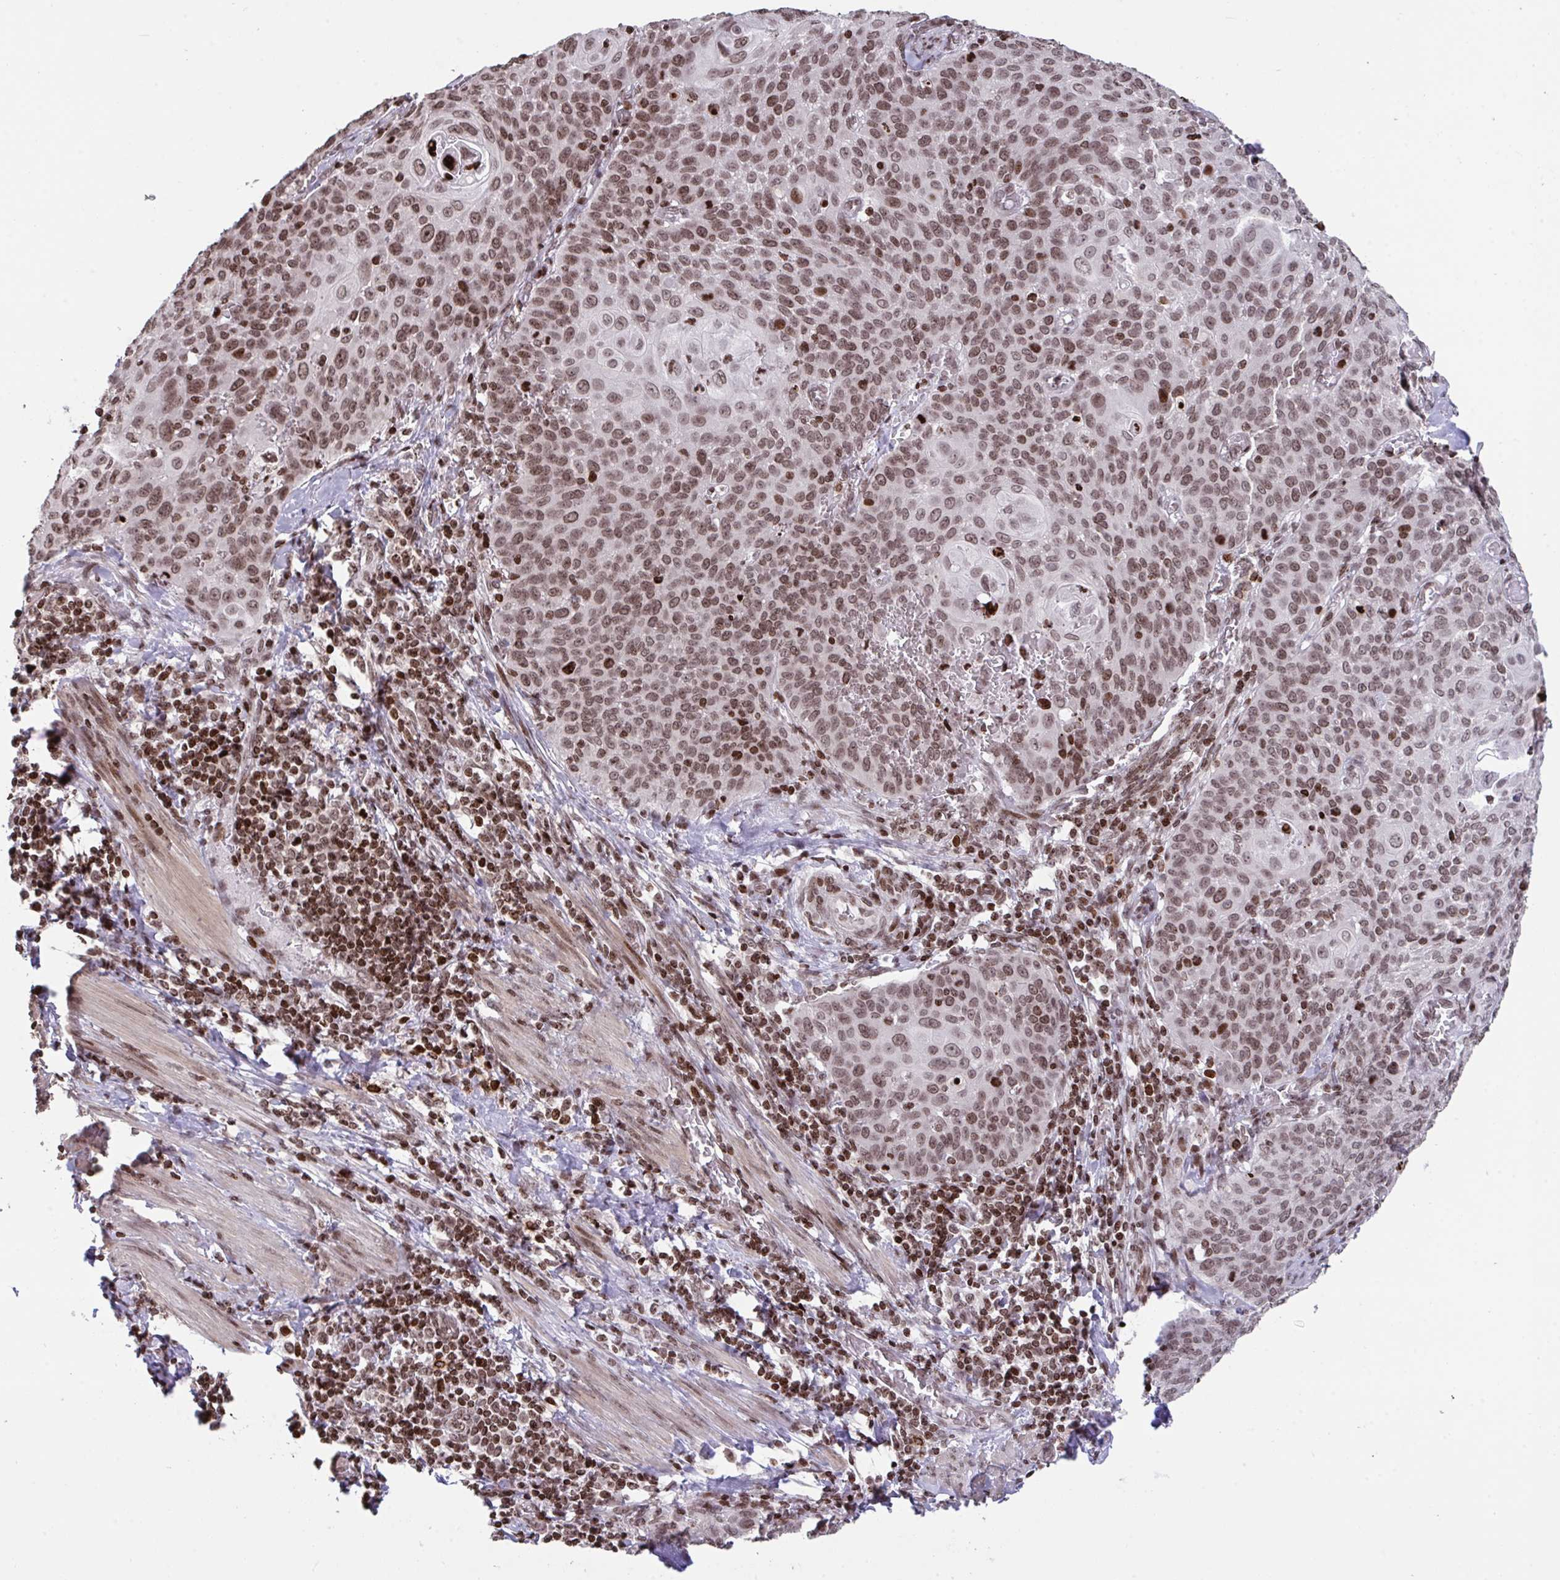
{"staining": {"intensity": "moderate", "quantity": ">75%", "location": "nuclear"}, "tissue": "cervical cancer", "cell_type": "Tumor cells", "image_type": "cancer", "snomed": [{"axis": "morphology", "description": "Squamous cell carcinoma, NOS"}, {"axis": "topography", "description": "Cervix"}], "caption": "A brown stain shows moderate nuclear expression of a protein in human cervical cancer (squamous cell carcinoma) tumor cells.", "gene": "NIP7", "patient": {"sex": "female", "age": 65}}